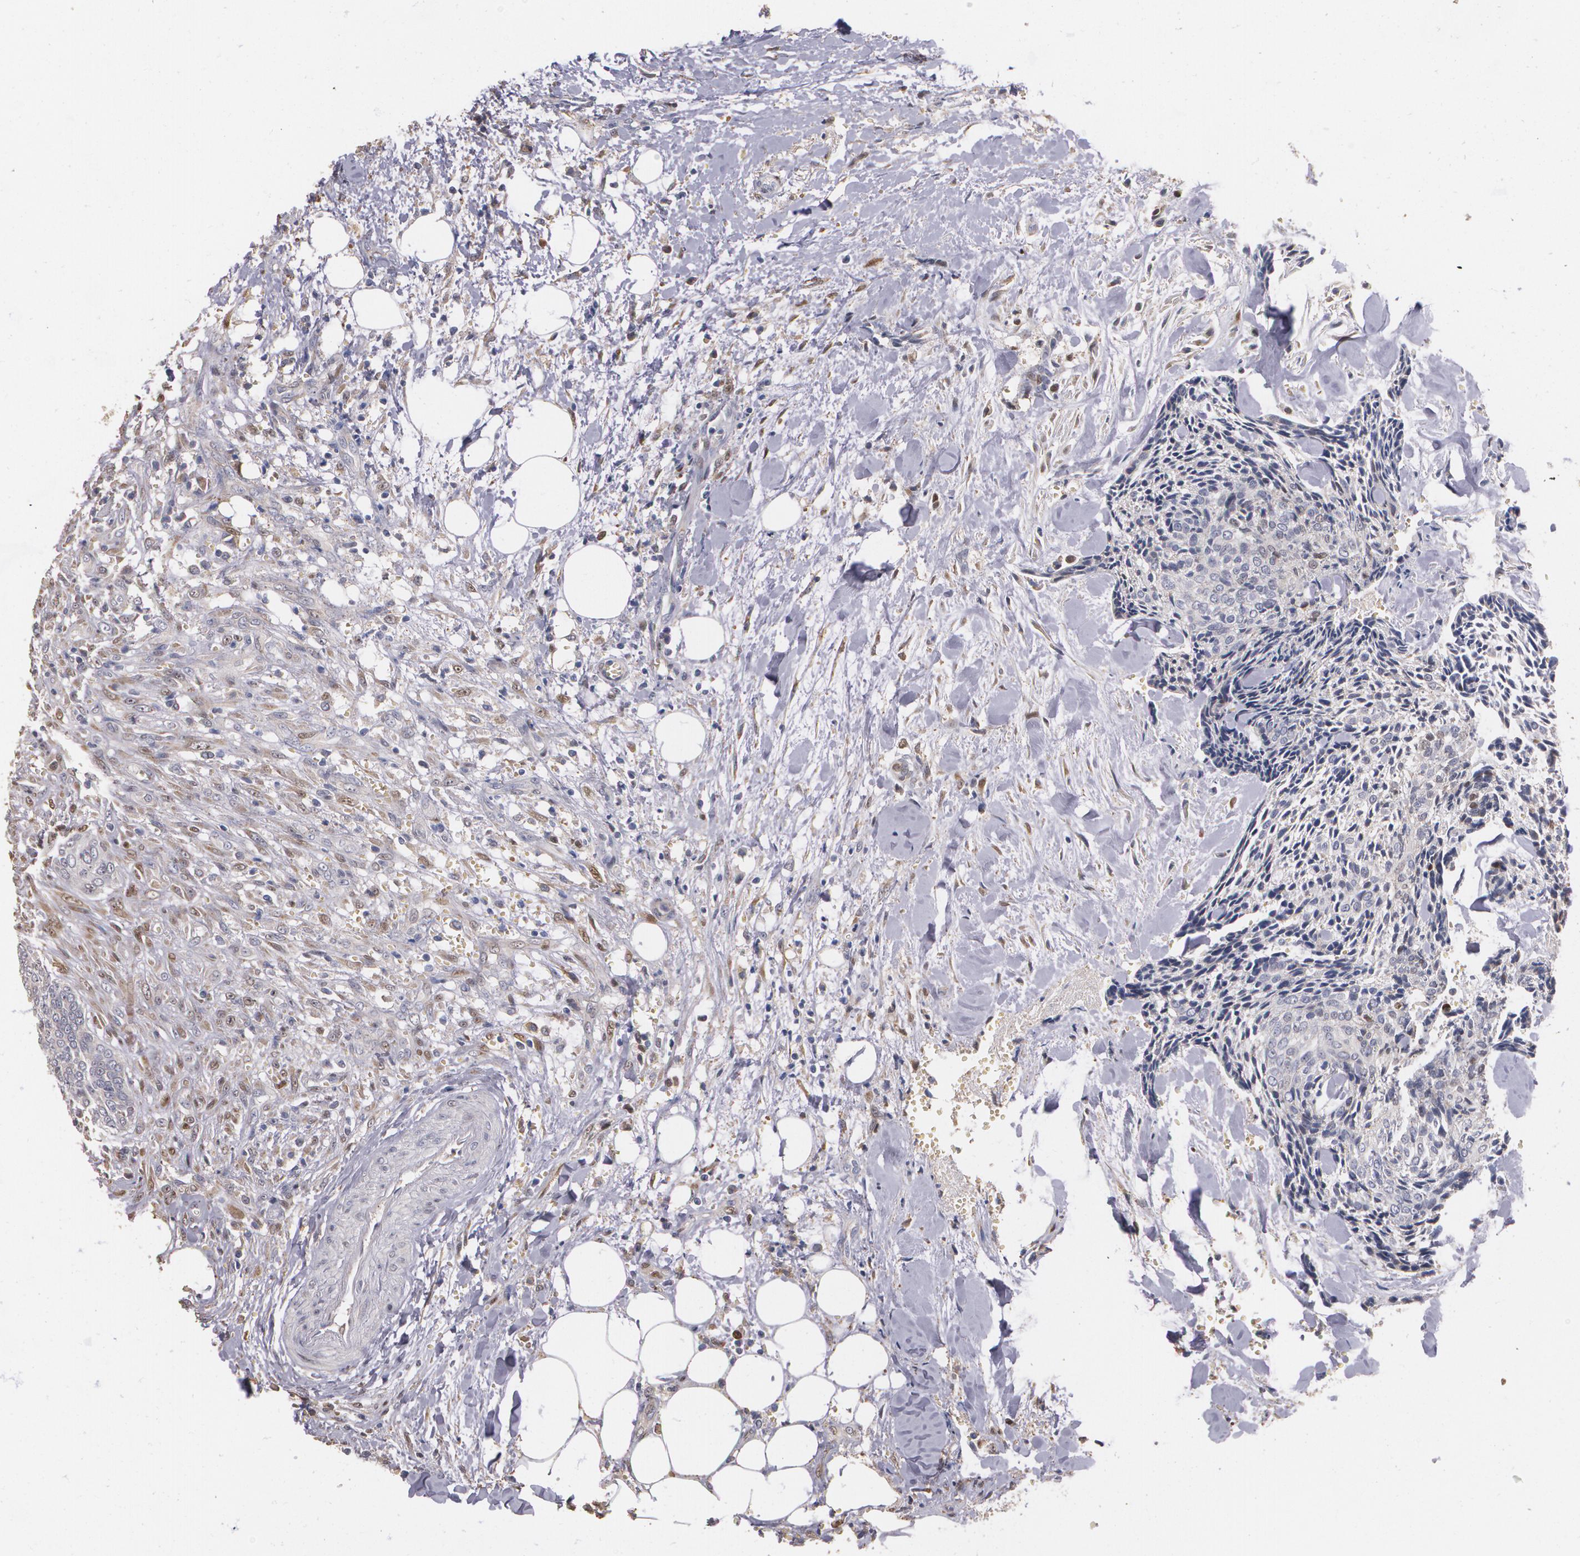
{"staining": {"intensity": "weak", "quantity": "<25%", "location": "cytoplasmic/membranous,nuclear"}, "tissue": "head and neck cancer", "cell_type": "Tumor cells", "image_type": "cancer", "snomed": [{"axis": "morphology", "description": "Squamous cell carcinoma, NOS"}, {"axis": "topography", "description": "Salivary gland"}, {"axis": "topography", "description": "Head-Neck"}], "caption": "Human head and neck cancer stained for a protein using immunohistochemistry (IHC) demonstrates no positivity in tumor cells.", "gene": "ATF3", "patient": {"sex": "male", "age": 70}}